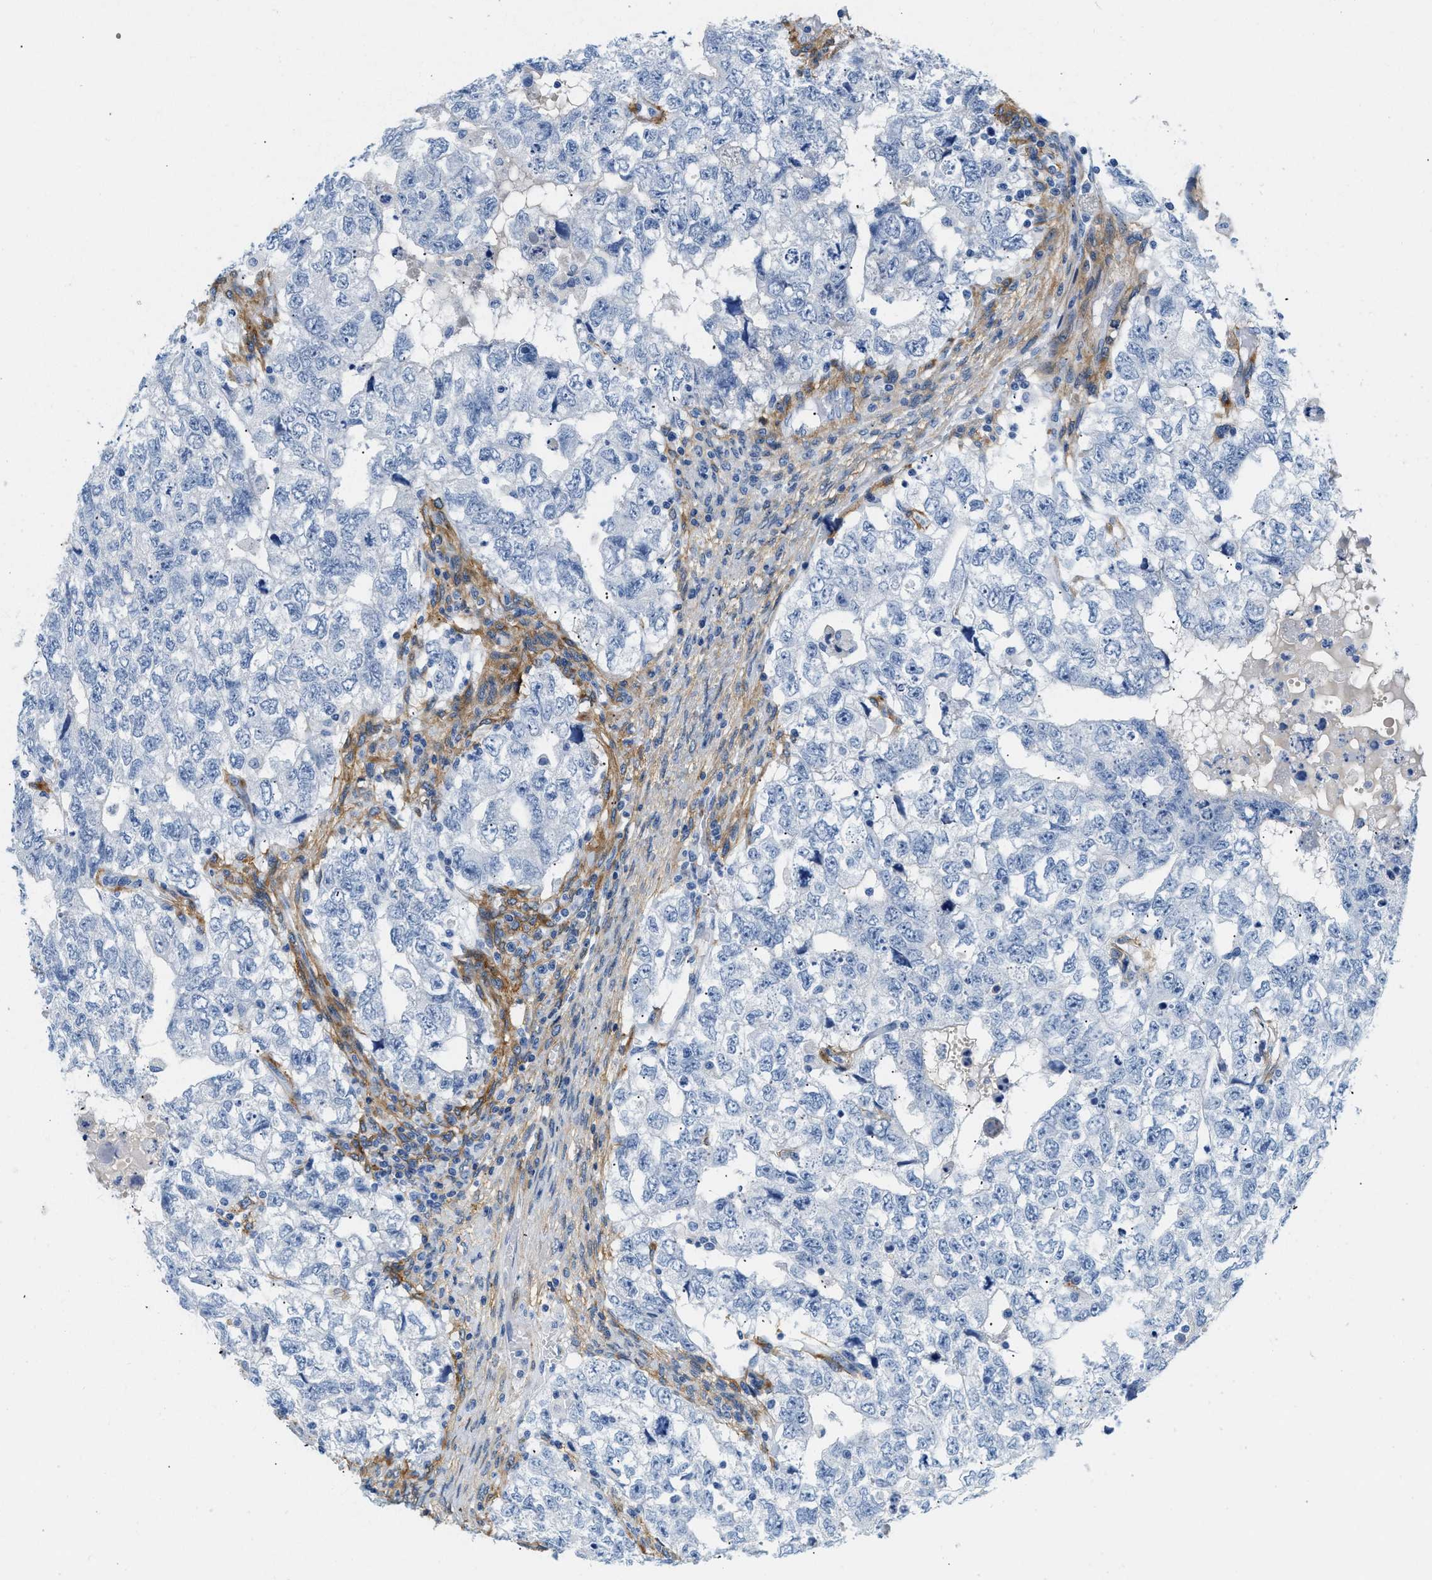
{"staining": {"intensity": "negative", "quantity": "none", "location": "none"}, "tissue": "testis cancer", "cell_type": "Tumor cells", "image_type": "cancer", "snomed": [{"axis": "morphology", "description": "Carcinoma, Embryonal, NOS"}, {"axis": "topography", "description": "Testis"}], "caption": "DAB immunohistochemical staining of human embryonal carcinoma (testis) displays no significant staining in tumor cells.", "gene": "PDGFRB", "patient": {"sex": "male", "age": 36}}